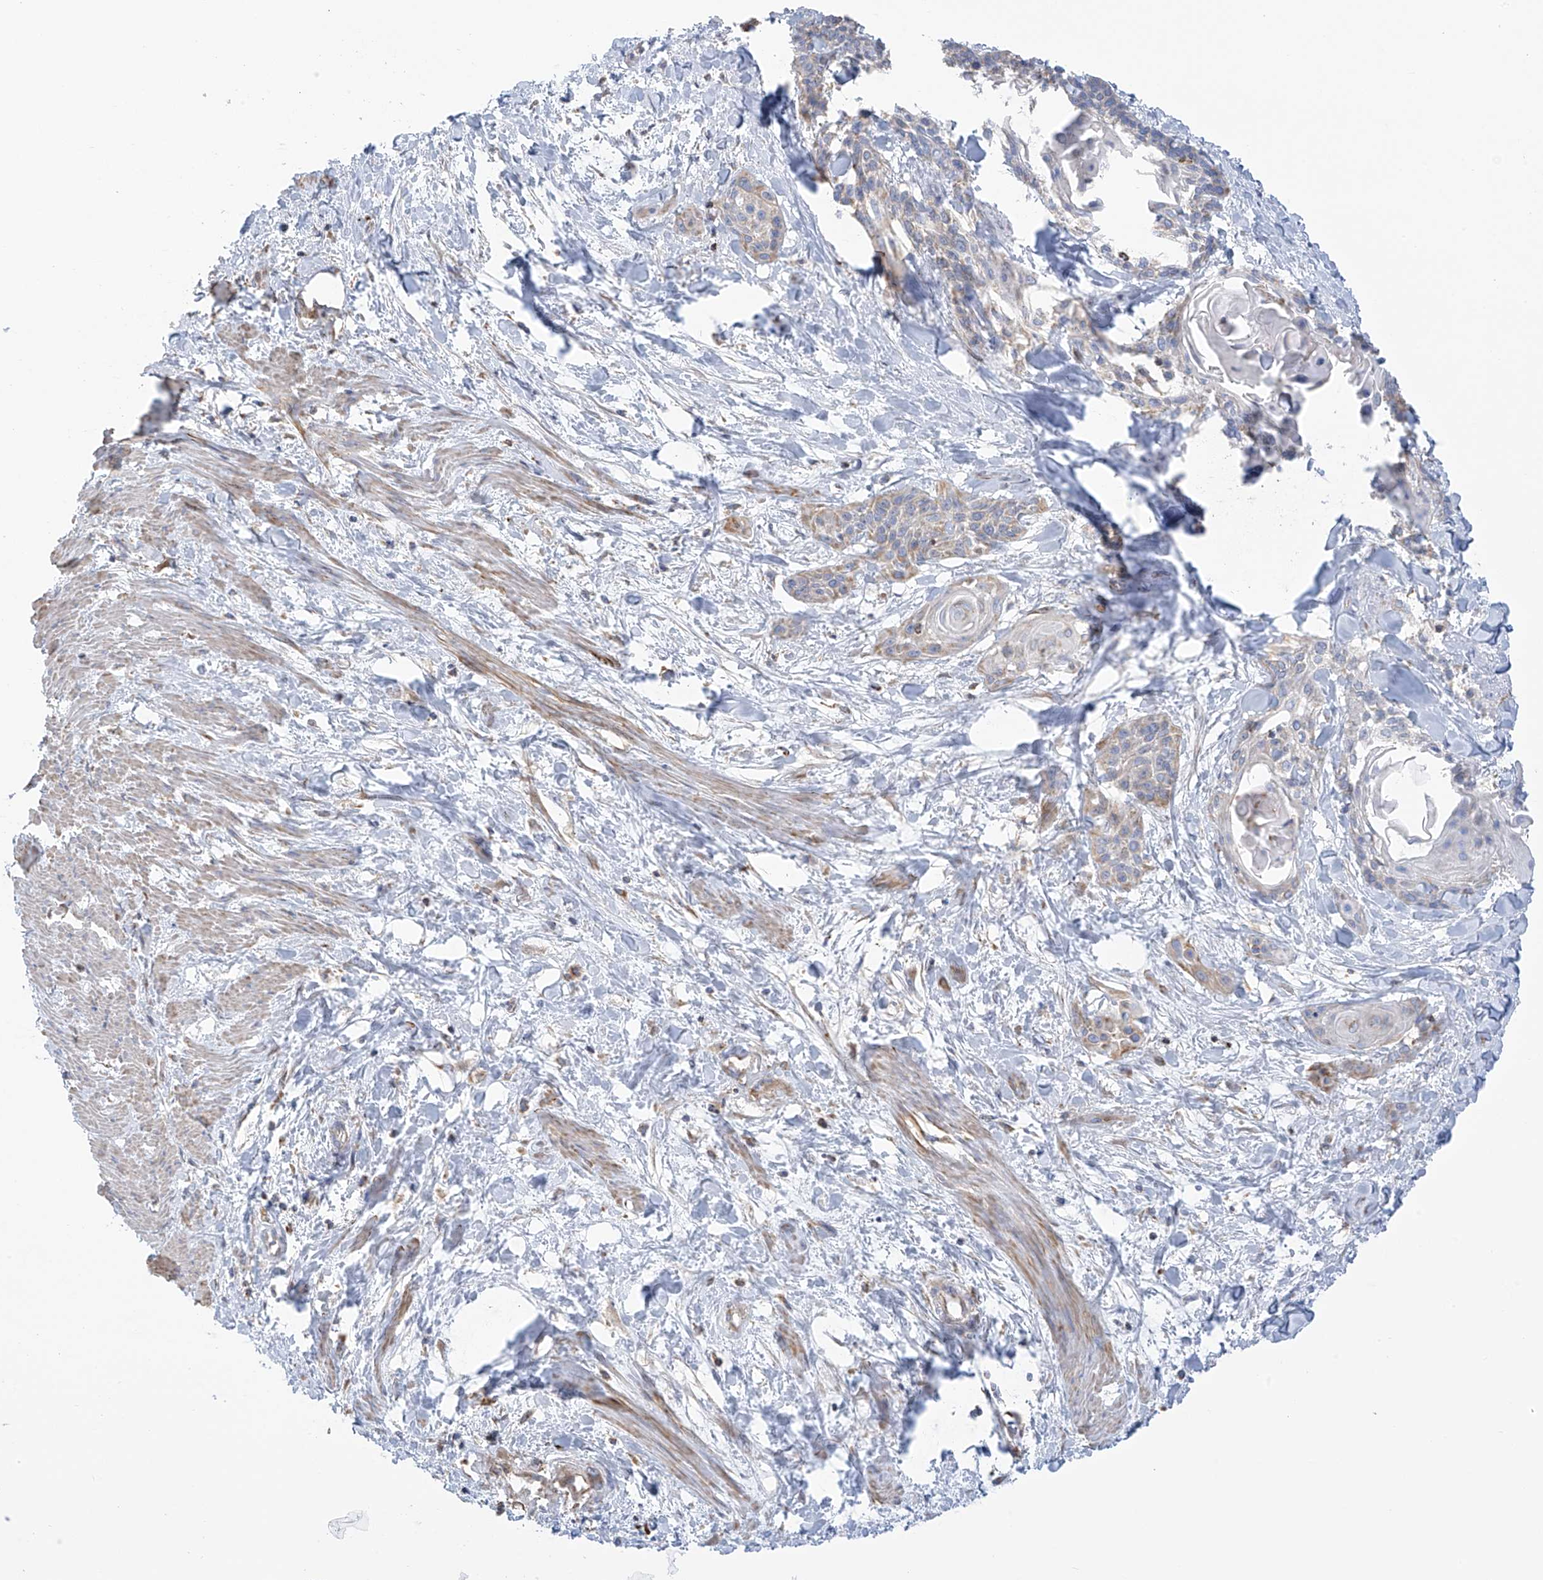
{"staining": {"intensity": "weak", "quantity": "<25%", "location": "cytoplasmic/membranous"}, "tissue": "cervical cancer", "cell_type": "Tumor cells", "image_type": "cancer", "snomed": [{"axis": "morphology", "description": "Squamous cell carcinoma, NOS"}, {"axis": "topography", "description": "Cervix"}], "caption": "Tumor cells show no significant positivity in cervical cancer (squamous cell carcinoma).", "gene": "ITM2B", "patient": {"sex": "female", "age": 57}}